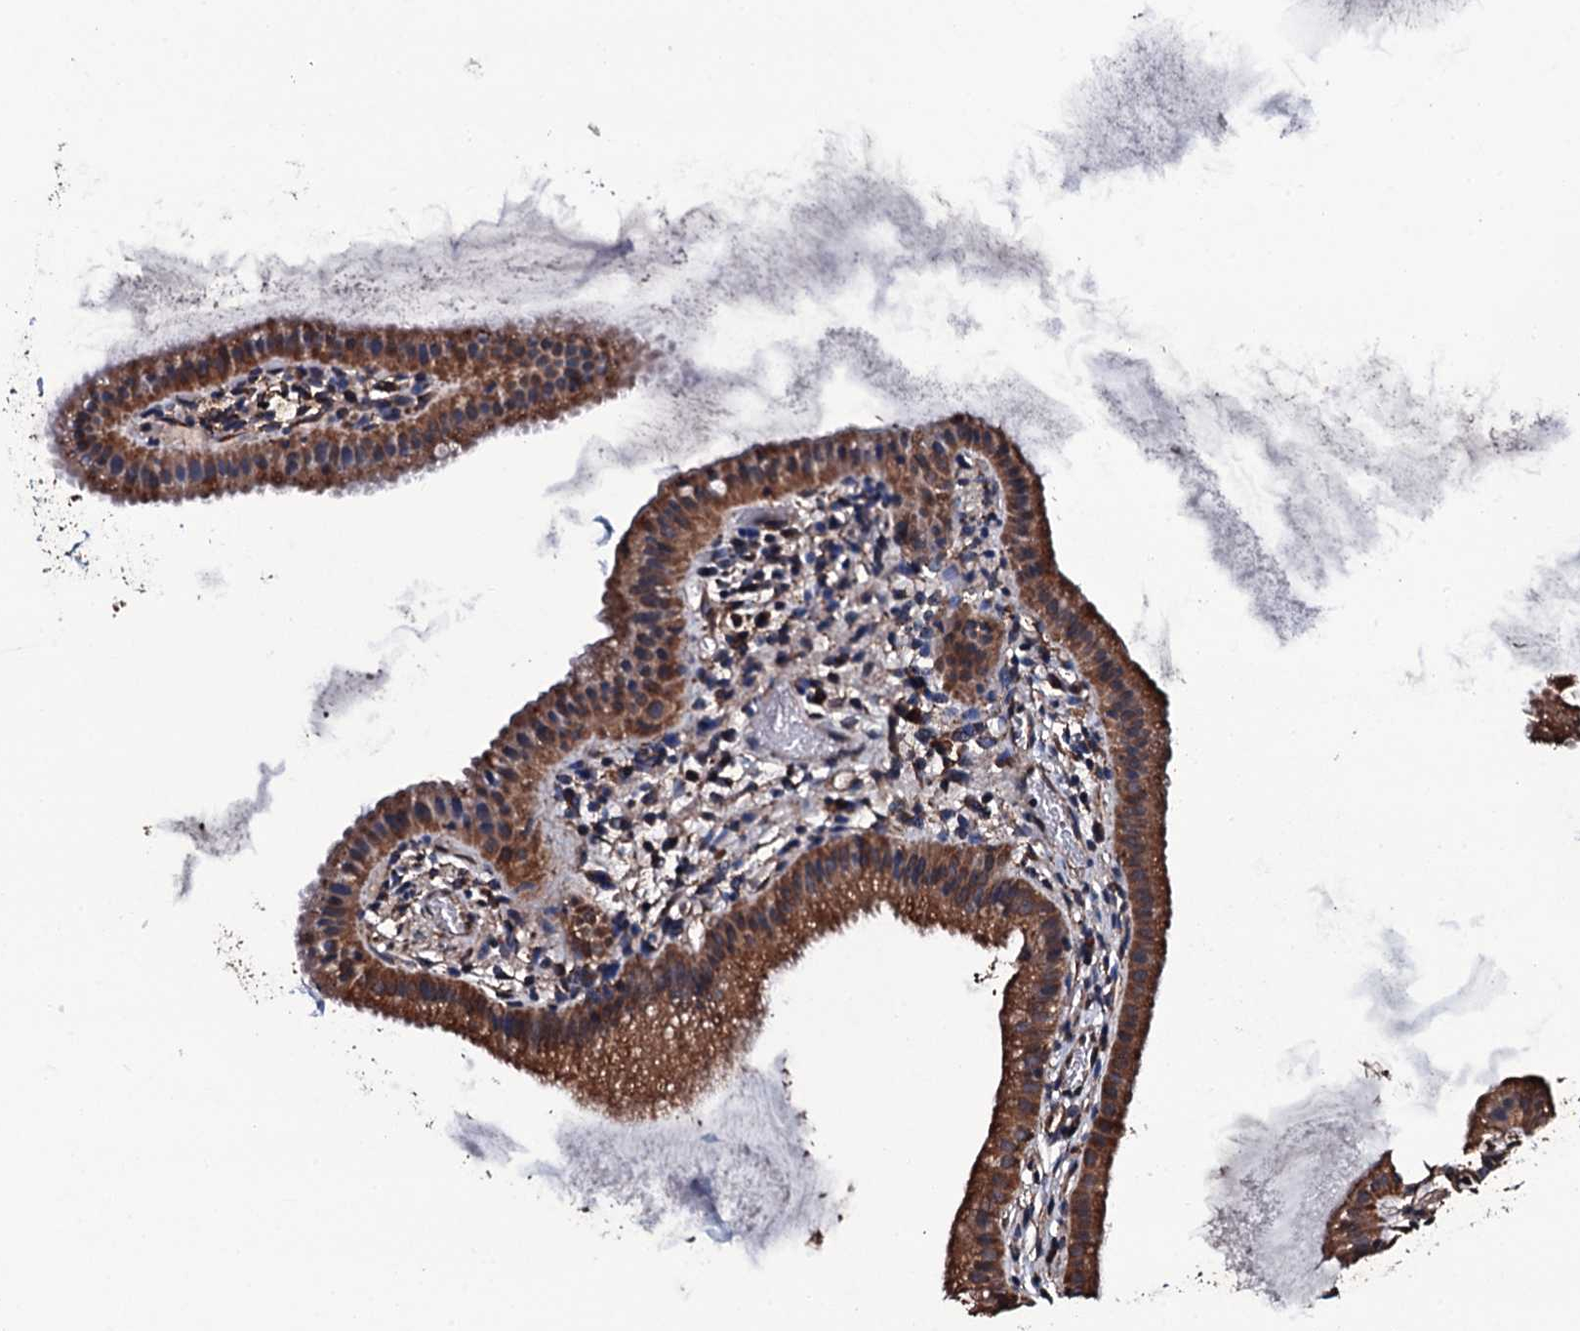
{"staining": {"intensity": "strong", "quantity": ">75%", "location": "cytoplasmic/membranous"}, "tissue": "gallbladder", "cell_type": "Glandular cells", "image_type": "normal", "snomed": [{"axis": "morphology", "description": "Normal tissue, NOS"}, {"axis": "topography", "description": "Gallbladder"}], "caption": "Protein analysis of benign gallbladder displays strong cytoplasmic/membranous positivity in about >75% of glandular cells. (DAB (3,3'-diaminobenzidine) IHC, brown staining for protein, blue staining for nuclei).", "gene": "RAB12", "patient": {"sex": "female", "age": 46}}